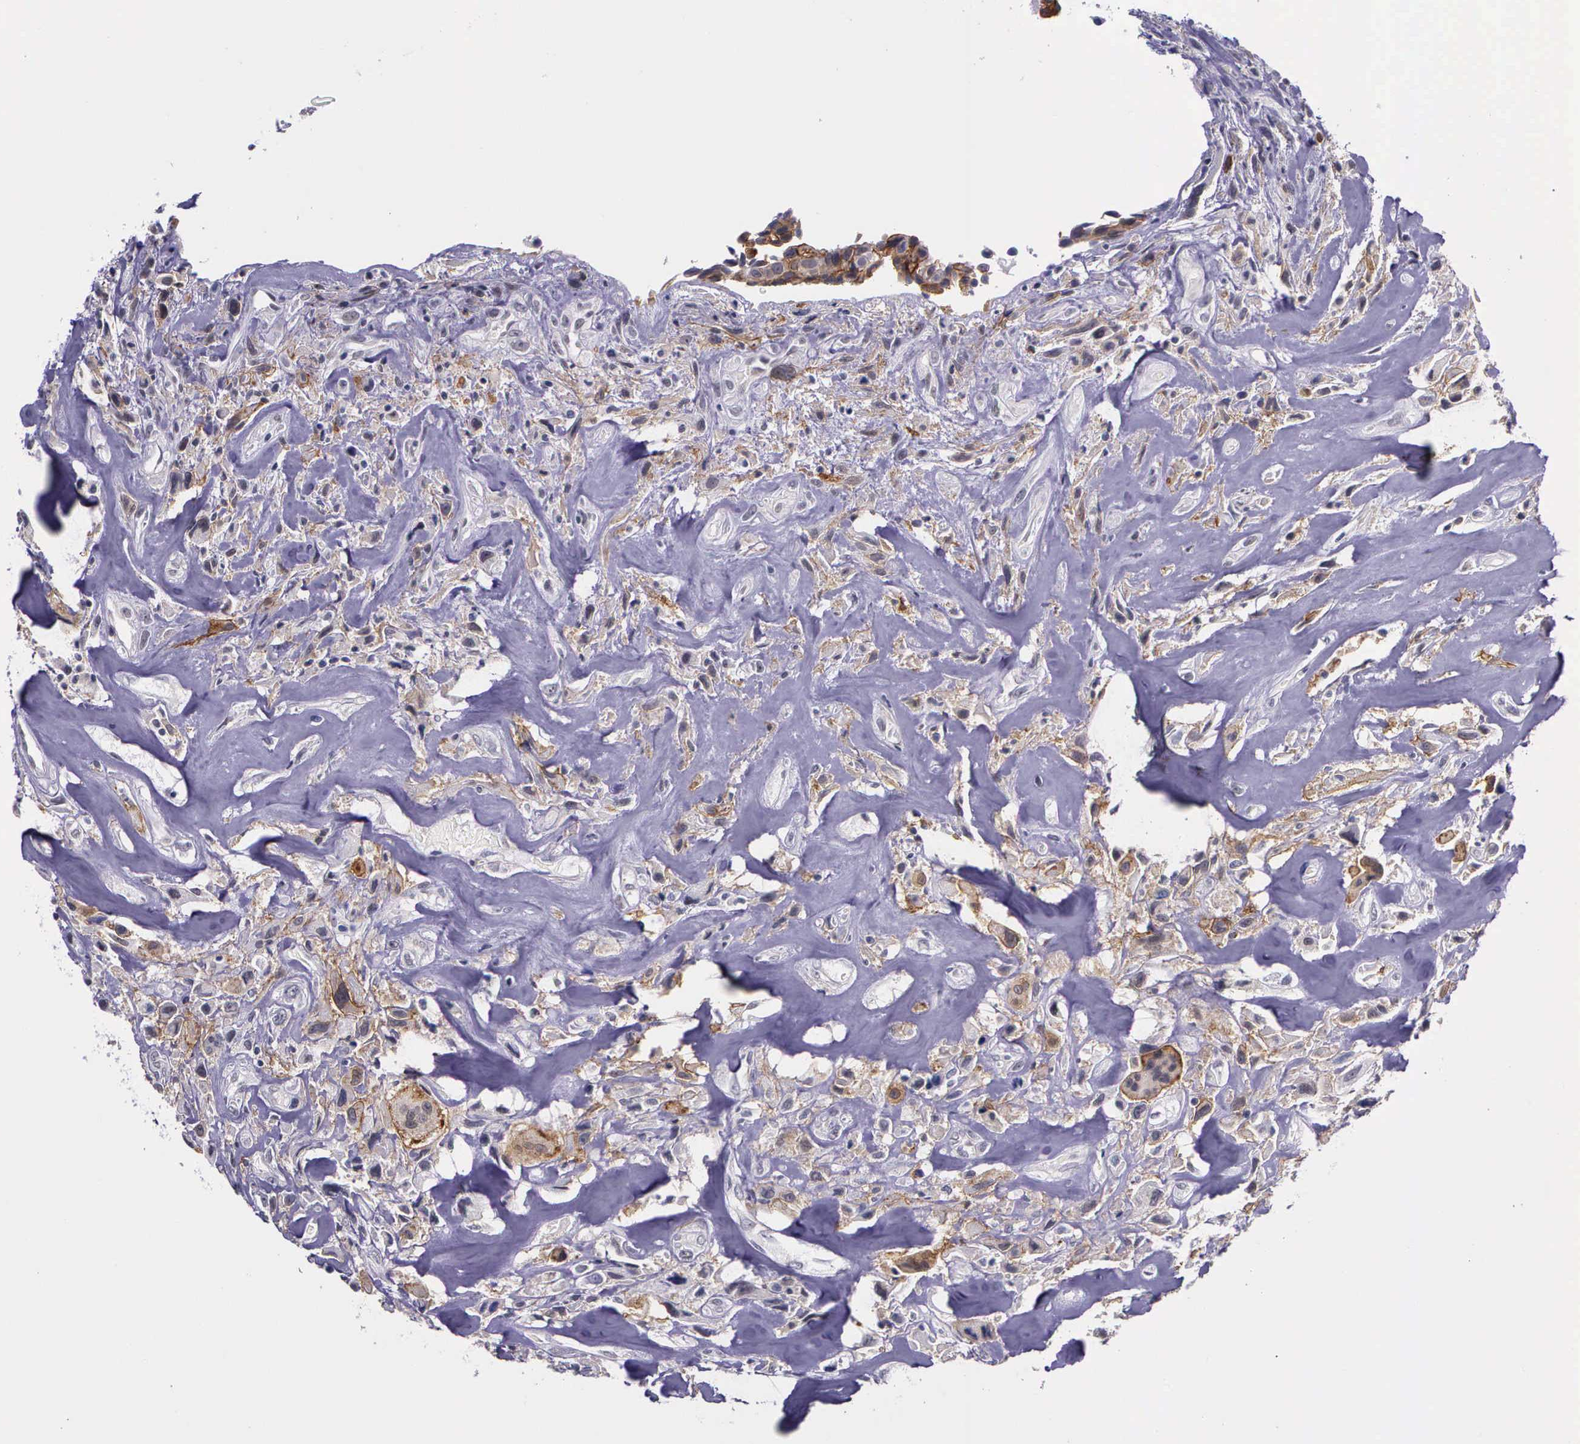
{"staining": {"intensity": "moderate", "quantity": "25%-75%", "location": "cytoplasmic/membranous"}, "tissue": "breast cancer", "cell_type": "Tumor cells", "image_type": "cancer", "snomed": [{"axis": "morphology", "description": "Neoplasm, malignant, NOS"}, {"axis": "topography", "description": "Breast"}], "caption": "Protein analysis of breast malignant neoplasm tissue displays moderate cytoplasmic/membranous staining in about 25%-75% of tumor cells.", "gene": "AHNAK2", "patient": {"sex": "female", "age": 50}}